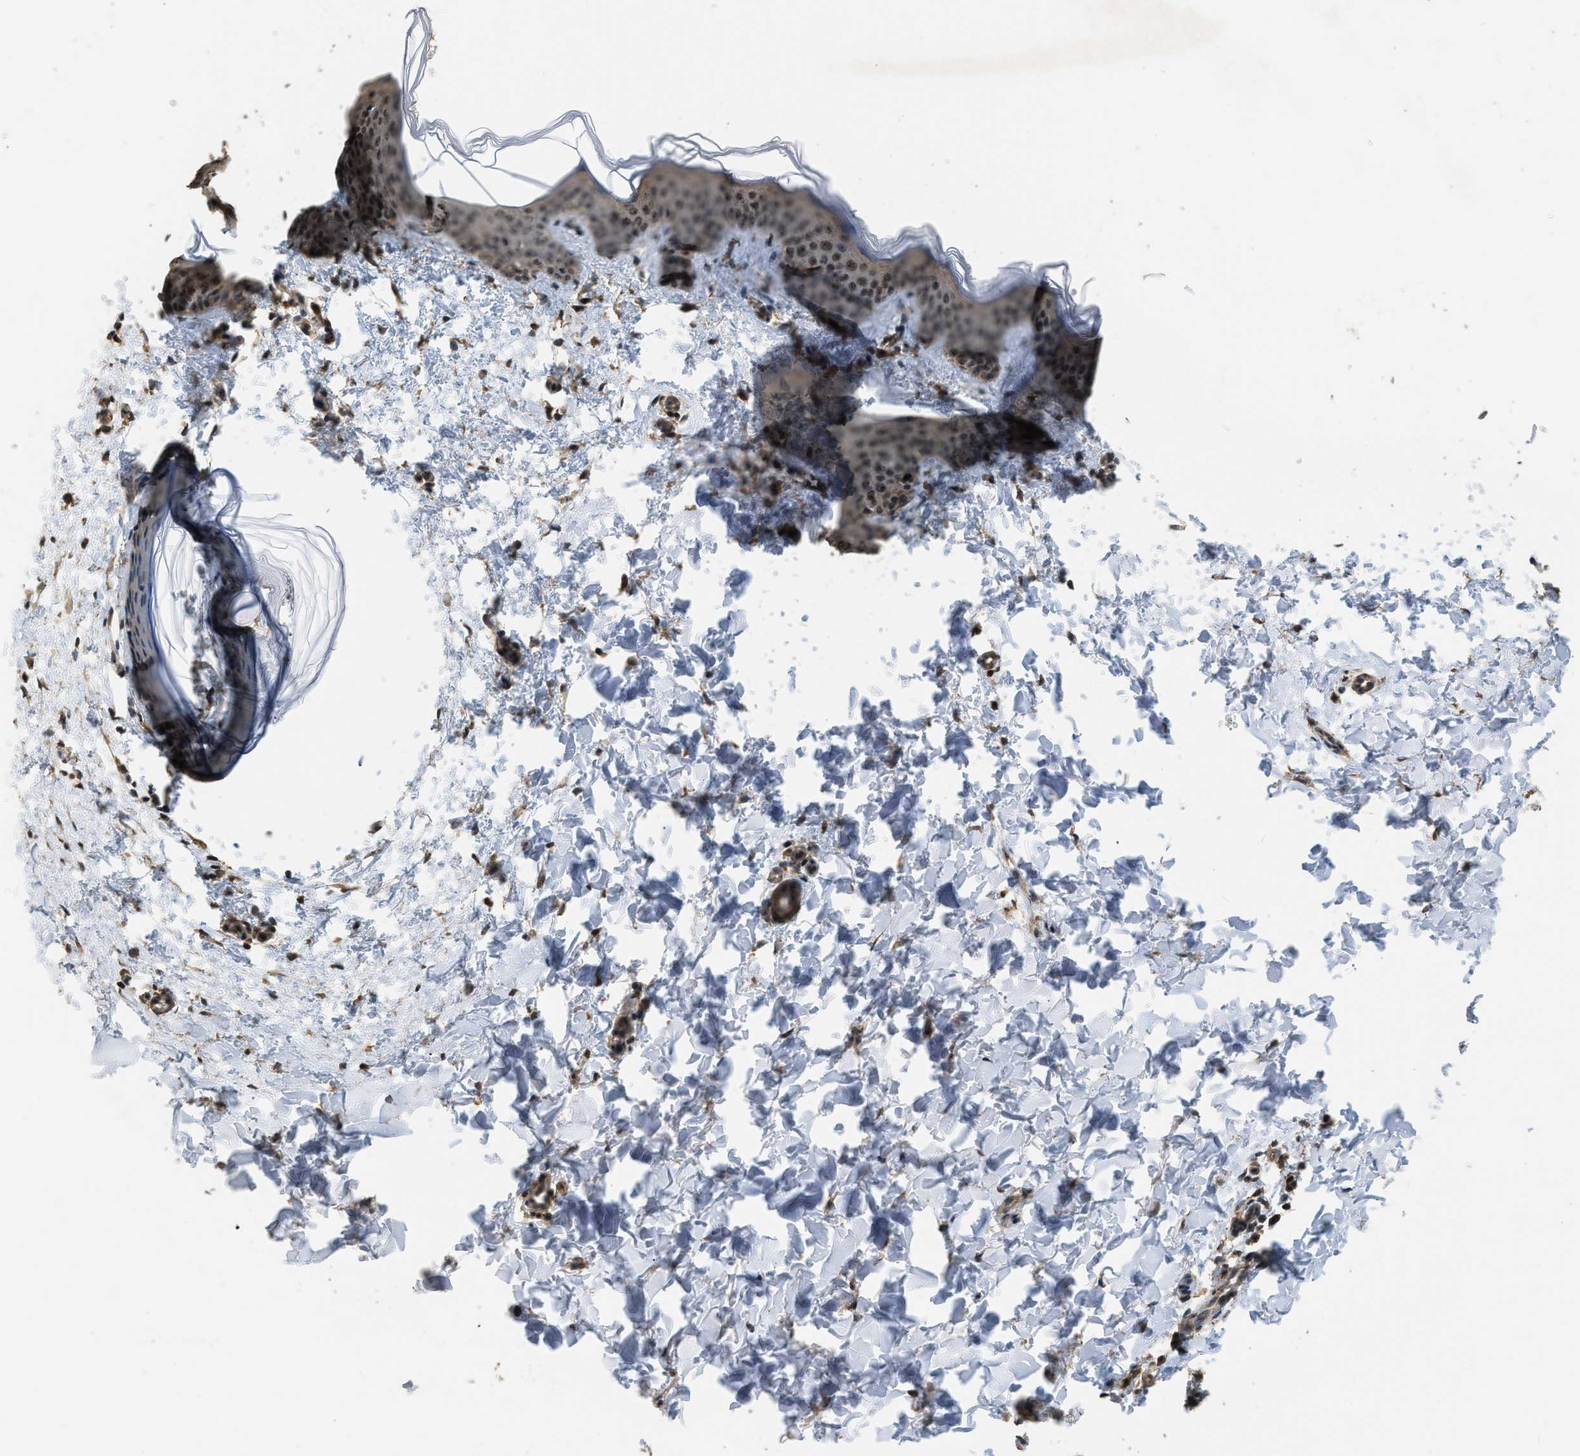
{"staining": {"intensity": "moderate", "quantity": ">75%", "location": "cytoplasmic/membranous,nuclear"}, "tissue": "skin", "cell_type": "Fibroblasts", "image_type": "normal", "snomed": [{"axis": "morphology", "description": "Normal tissue, NOS"}, {"axis": "topography", "description": "Skin"}], "caption": "About >75% of fibroblasts in normal human skin reveal moderate cytoplasmic/membranous,nuclear protein expression as visualized by brown immunohistochemical staining.", "gene": "DENND6B", "patient": {"sex": "female", "age": 17}}